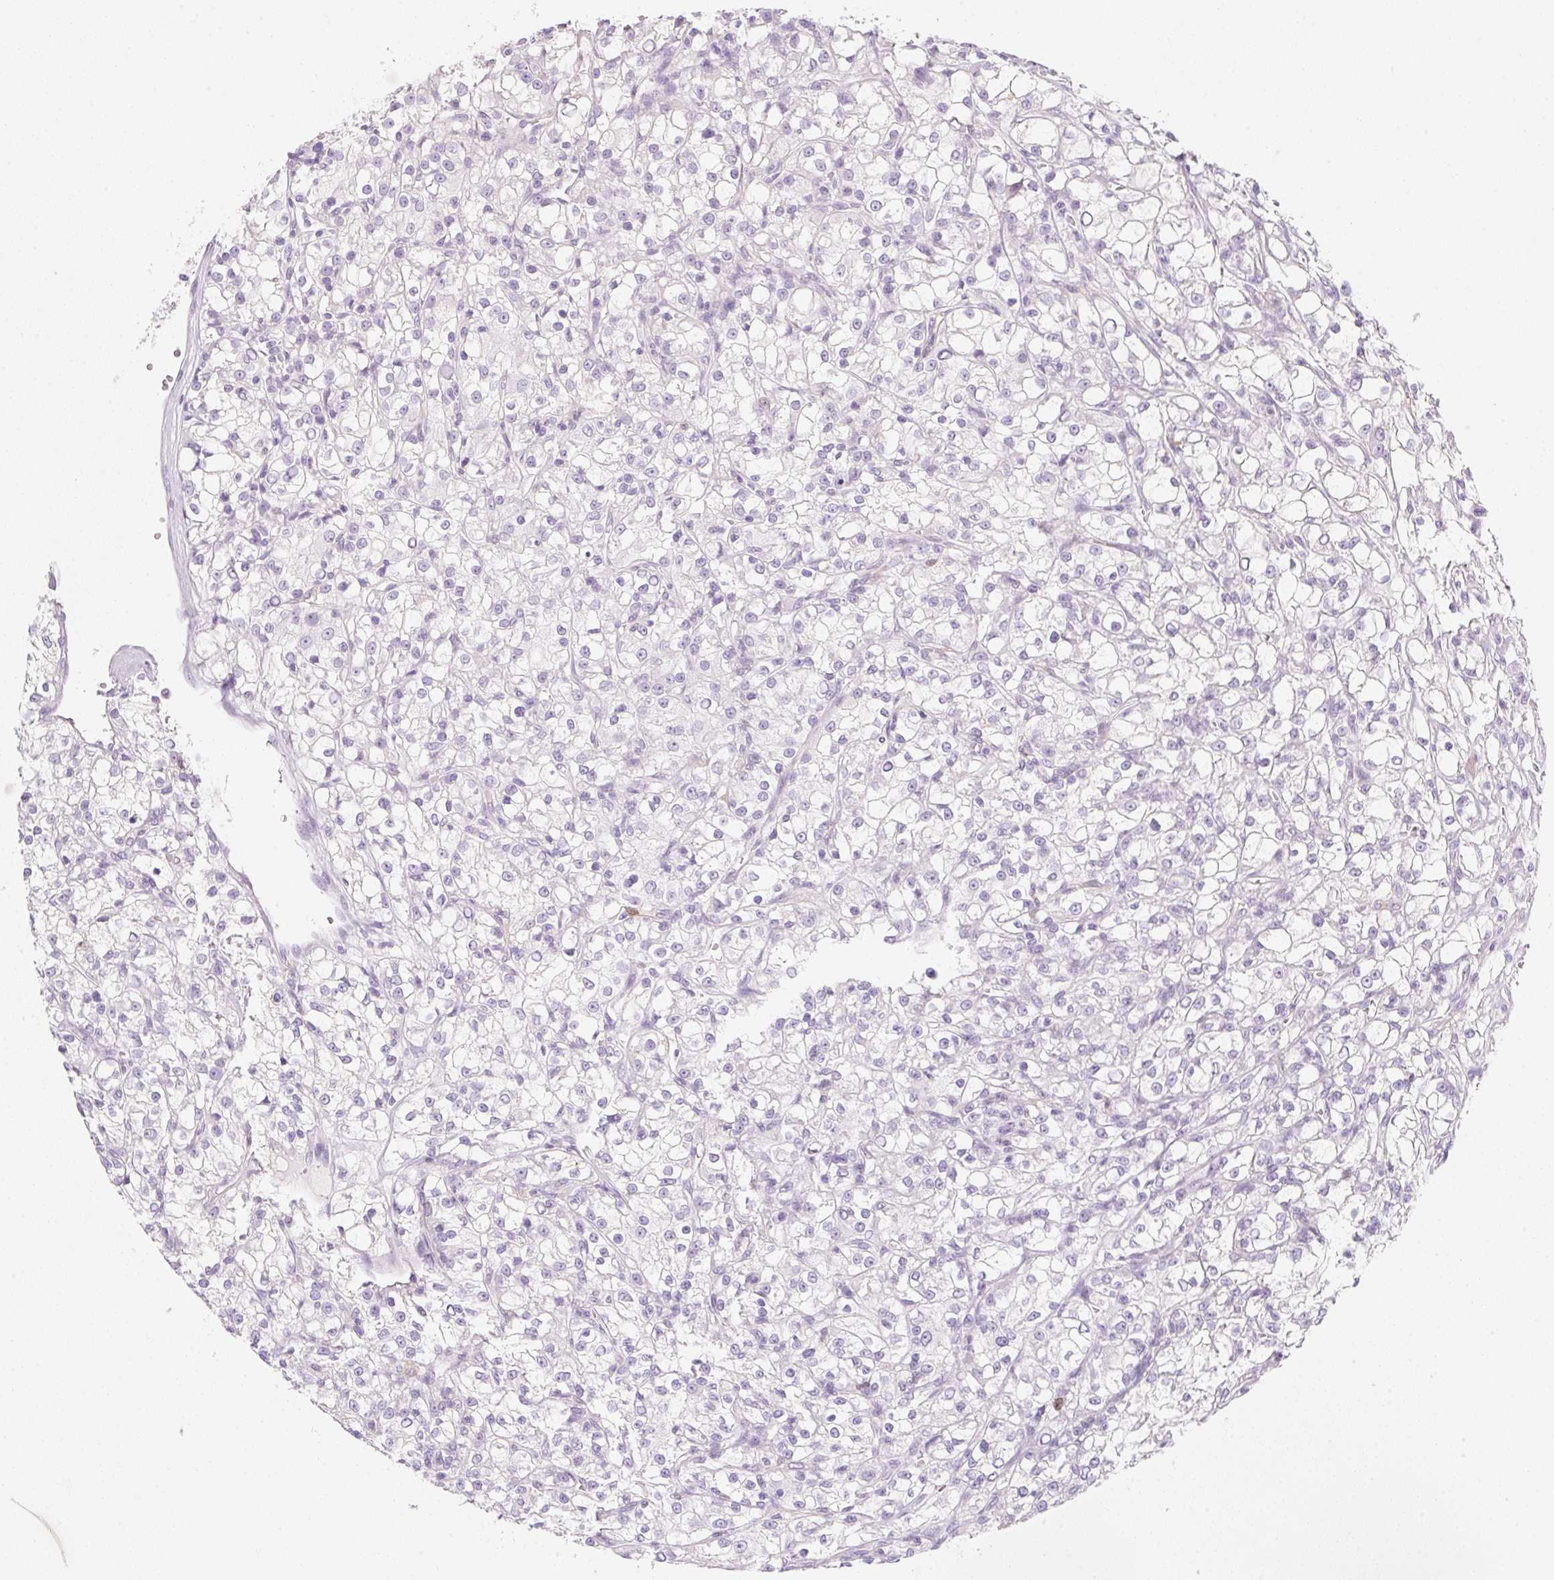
{"staining": {"intensity": "negative", "quantity": "none", "location": "none"}, "tissue": "renal cancer", "cell_type": "Tumor cells", "image_type": "cancer", "snomed": [{"axis": "morphology", "description": "Adenocarcinoma, NOS"}, {"axis": "topography", "description": "Kidney"}], "caption": "A high-resolution histopathology image shows IHC staining of renal cancer (adenocarcinoma), which shows no significant staining in tumor cells.", "gene": "FABP5", "patient": {"sex": "female", "age": 59}}